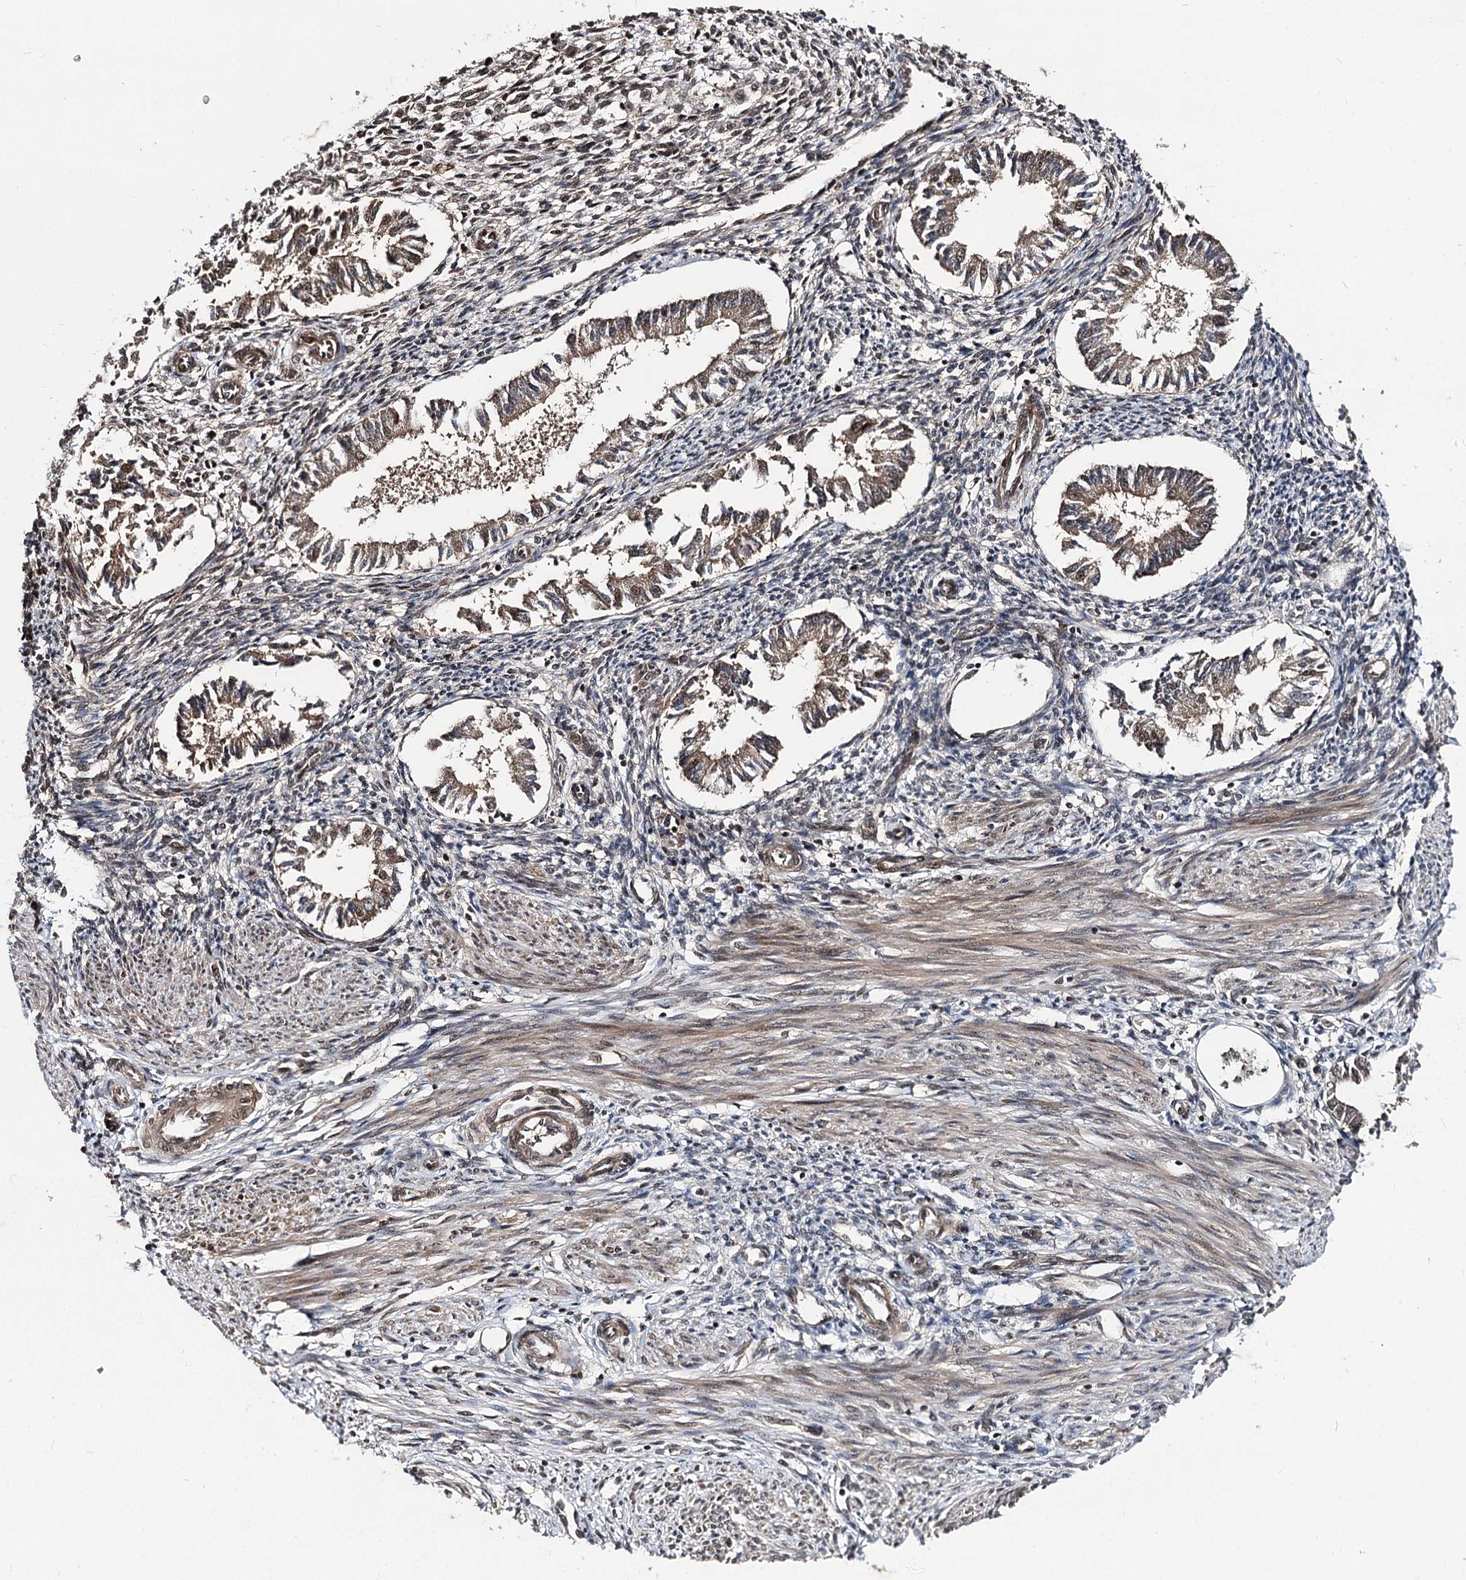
{"staining": {"intensity": "weak", "quantity": "25%-75%", "location": "nuclear"}, "tissue": "endometrium", "cell_type": "Cells in endometrial stroma", "image_type": "normal", "snomed": [{"axis": "morphology", "description": "Normal tissue, NOS"}, {"axis": "topography", "description": "Uterus"}, {"axis": "topography", "description": "Endometrium"}], "caption": "Immunohistochemistry (IHC) staining of unremarkable endometrium, which reveals low levels of weak nuclear expression in approximately 25%-75% of cells in endometrial stroma indicating weak nuclear protein expression. The staining was performed using DAB (brown) for protein detection and nuclei were counterstained in hematoxylin (blue).", "gene": "FAM53B", "patient": {"sex": "female", "age": 48}}